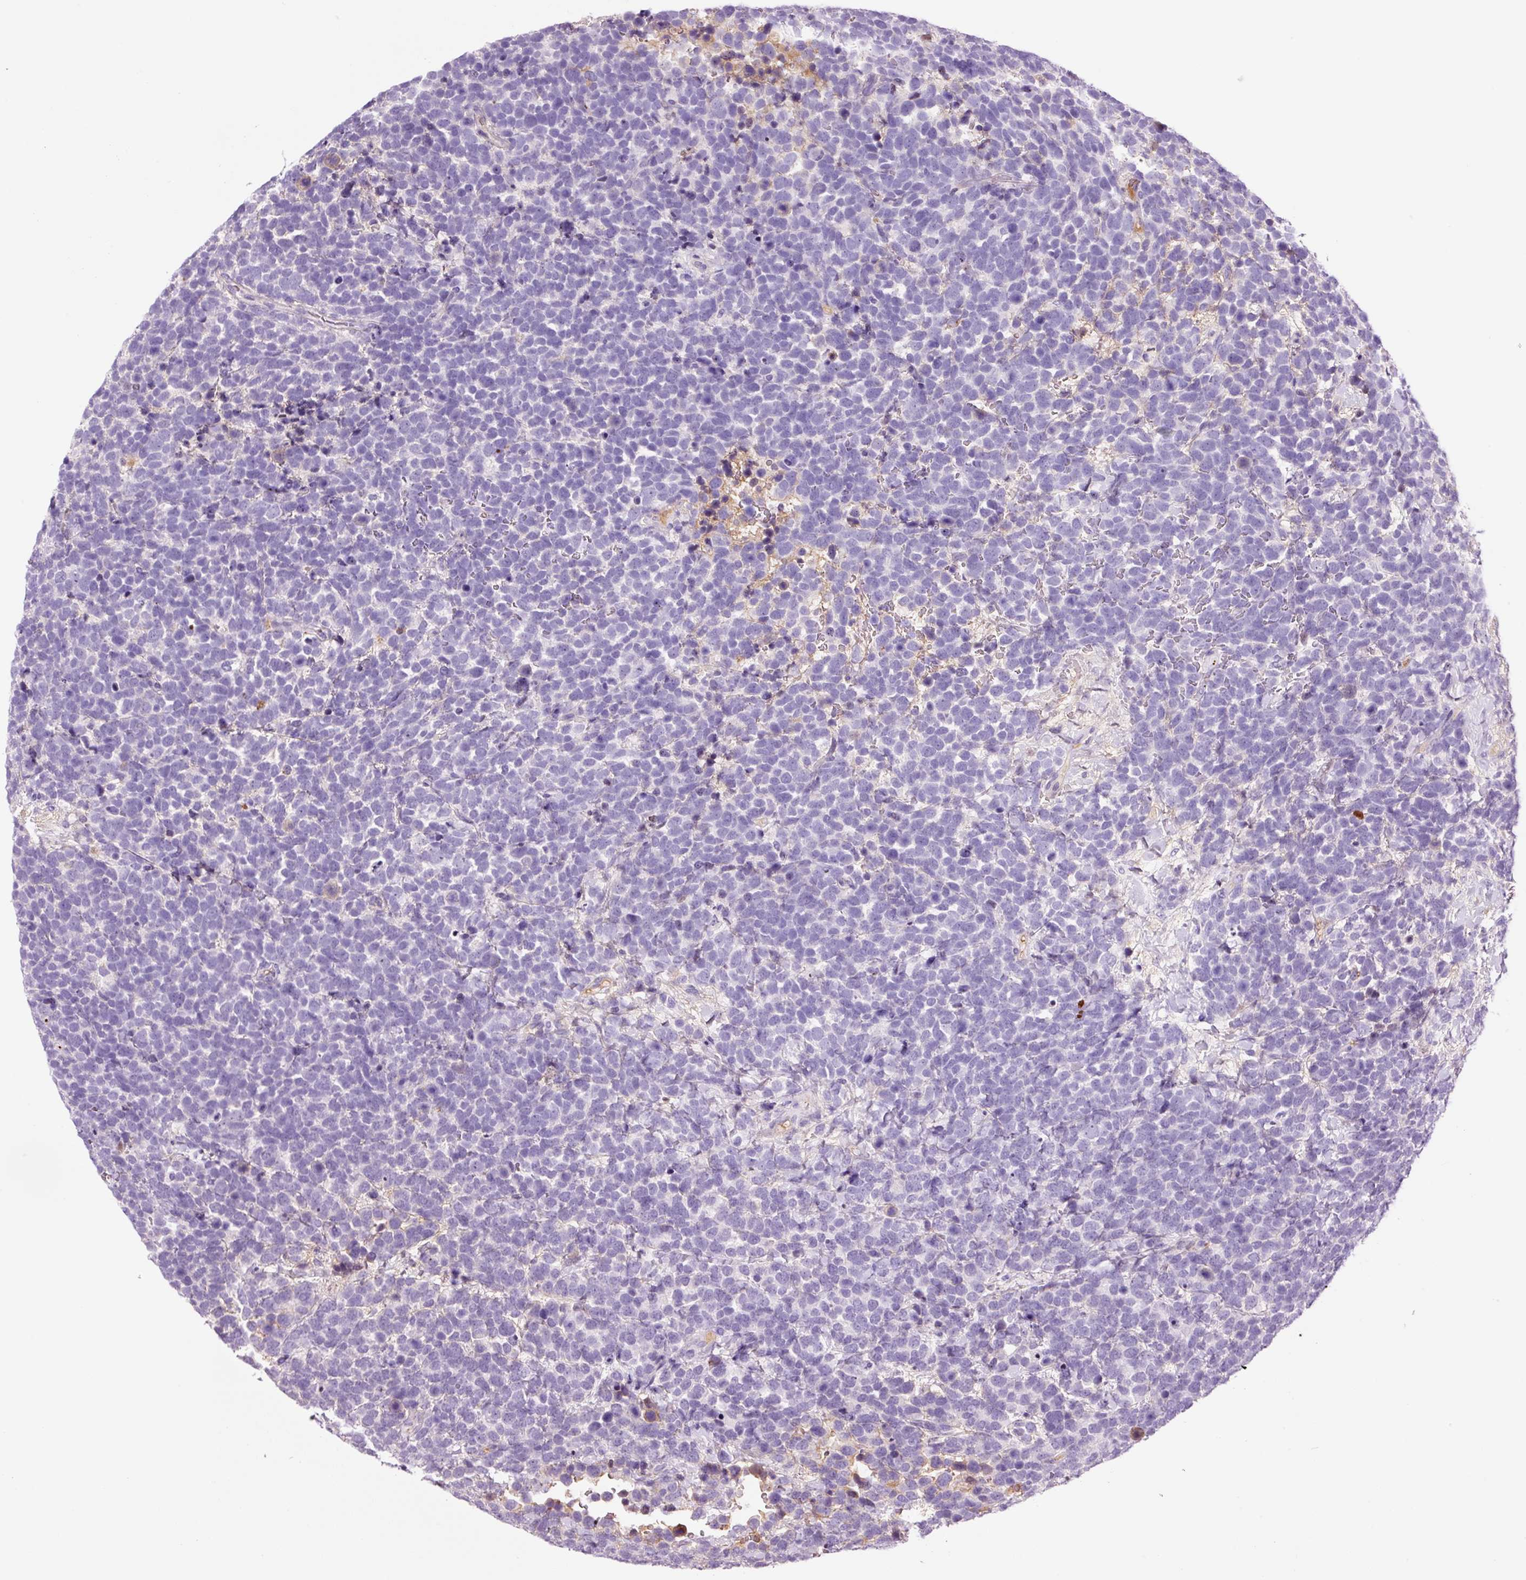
{"staining": {"intensity": "negative", "quantity": "none", "location": "none"}, "tissue": "urothelial cancer", "cell_type": "Tumor cells", "image_type": "cancer", "snomed": [{"axis": "morphology", "description": "Urothelial carcinoma, High grade"}, {"axis": "topography", "description": "Urinary bladder"}], "caption": "High-grade urothelial carcinoma stained for a protein using IHC shows no staining tumor cells.", "gene": "KLF1", "patient": {"sex": "female", "age": 82}}